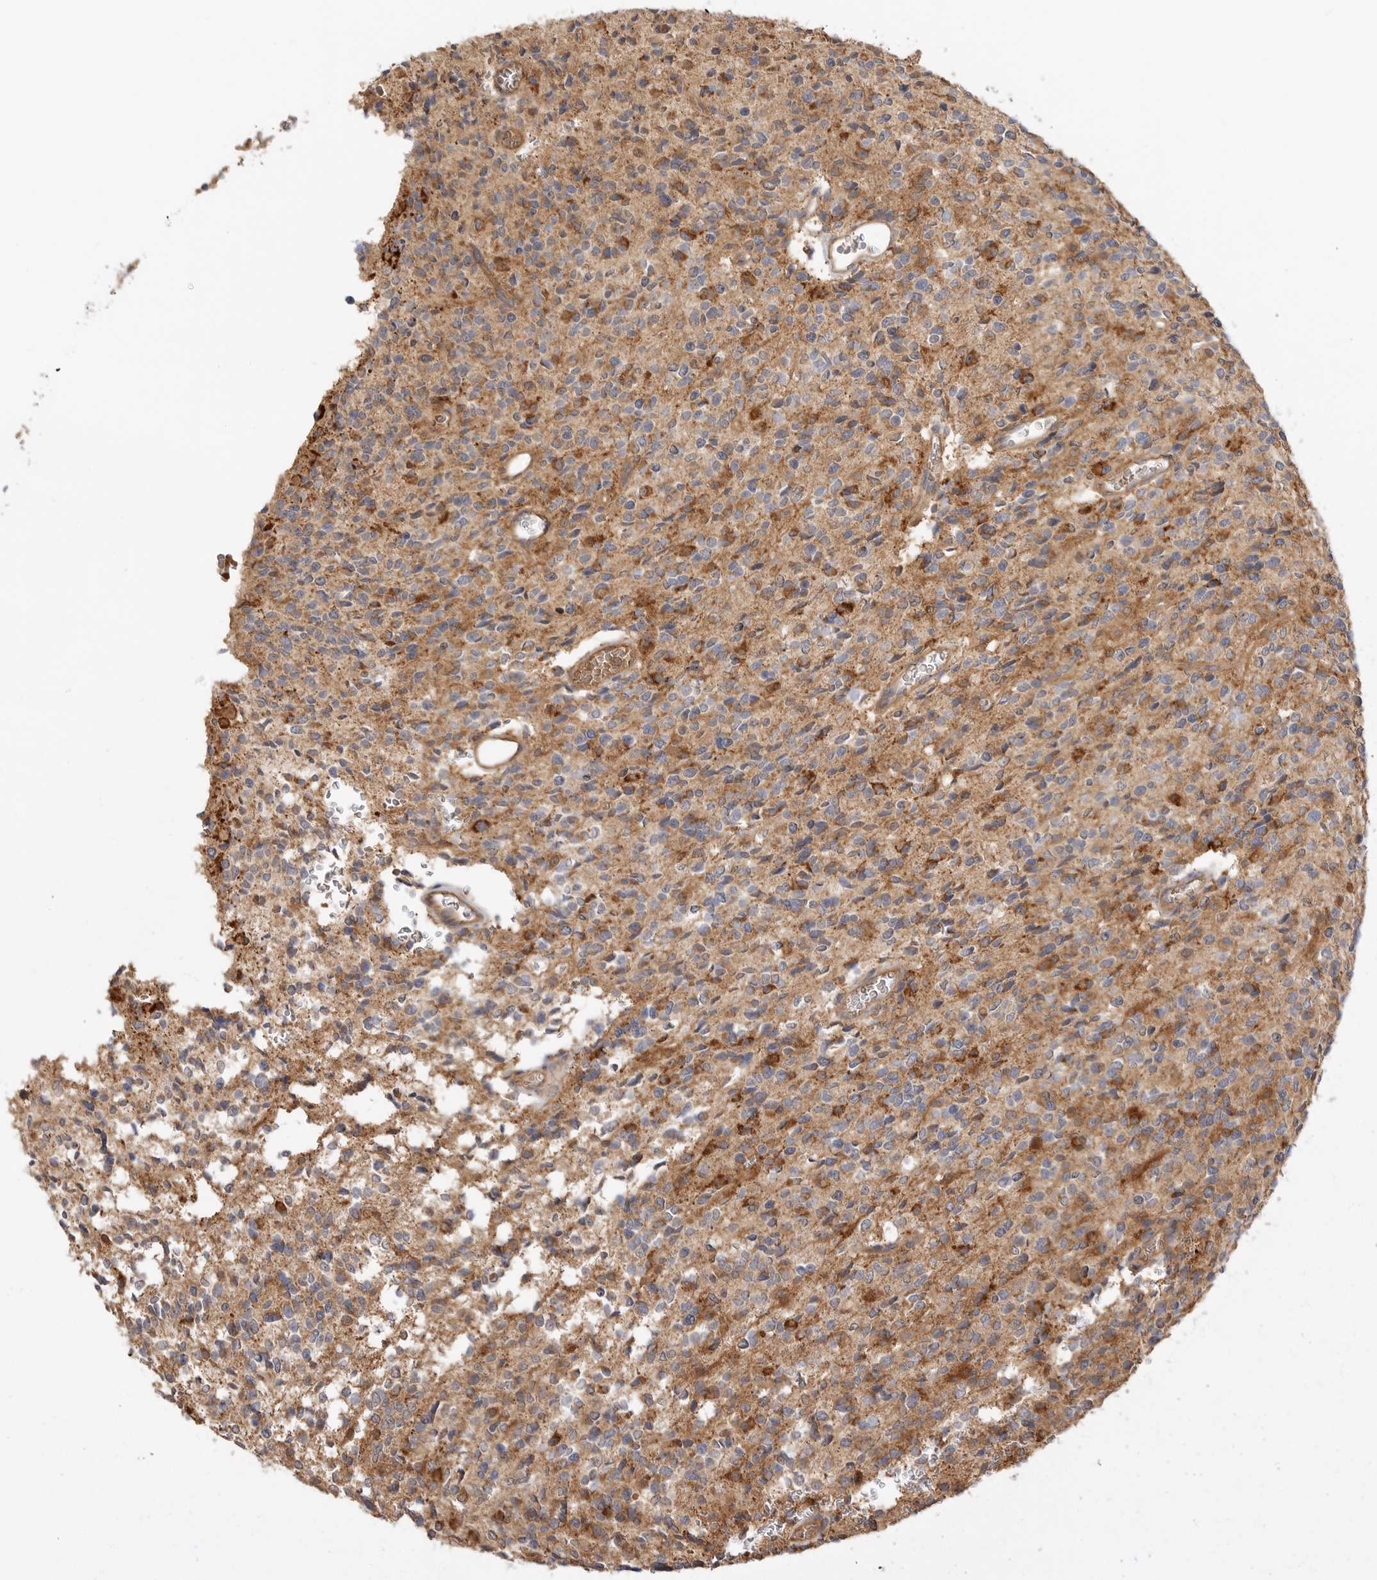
{"staining": {"intensity": "moderate", "quantity": ">75%", "location": "cytoplasmic/membranous"}, "tissue": "glioma", "cell_type": "Tumor cells", "image_type": "cancer", "snomed": [{"axis": "morphology", "description": "Glioma, malignant, High grade"}, {"axis": "topography", "description": "Brain"}], "caption": "The photomicrograph exhibits a brown stain indicating the presence of a protein in the cytoplasmic/membranous of tumor cells in malignant glioma (high-grade). The staining was performed using DAB, with brown indicating positive protein expression. Nuclei are stained blue with hematoxylin.", "gene": "CLDN12", "patient": {"sex": "male", "age": 34}}